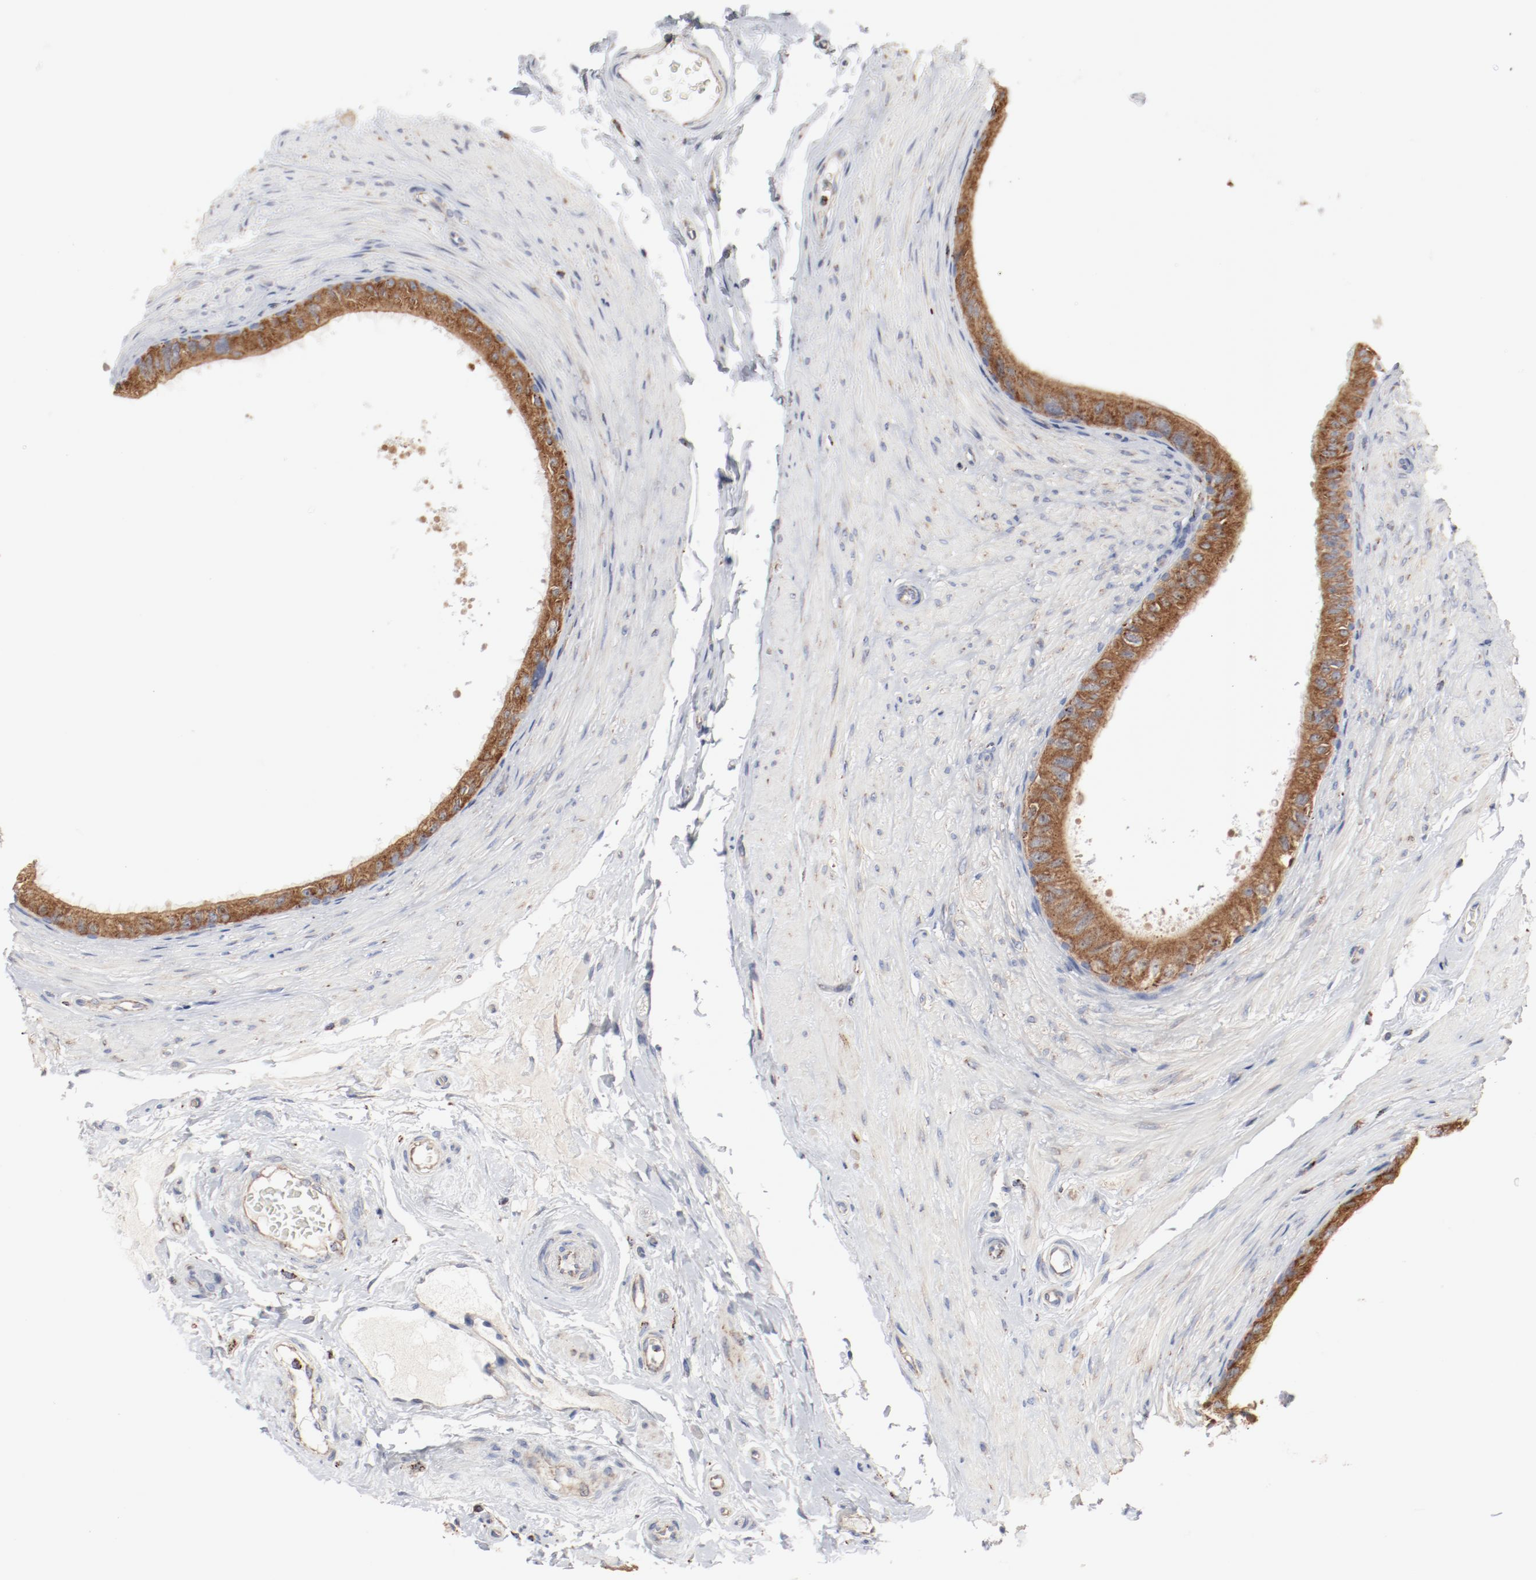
{"staining": {"intensity": "strong", "quantity": ">75%", "location": "cytoplasmic/membranous"}, "tissue": "epididymis", "cell_type": "Glandular cells", "image_type": "normal", "snomed": [{"axis": "morphology", "description": "Normal tissue, NOS"}, {"axis": "topography", "description": "Epididymis"}], "caption": "Unremarkable epididymis reveals strong cytoplasmic/membranous expression in about >75% of glandular cells, visualized by immunohistochemistry.", "gene": "SETD3", "patient": {"sex": "male", "age": 68}}